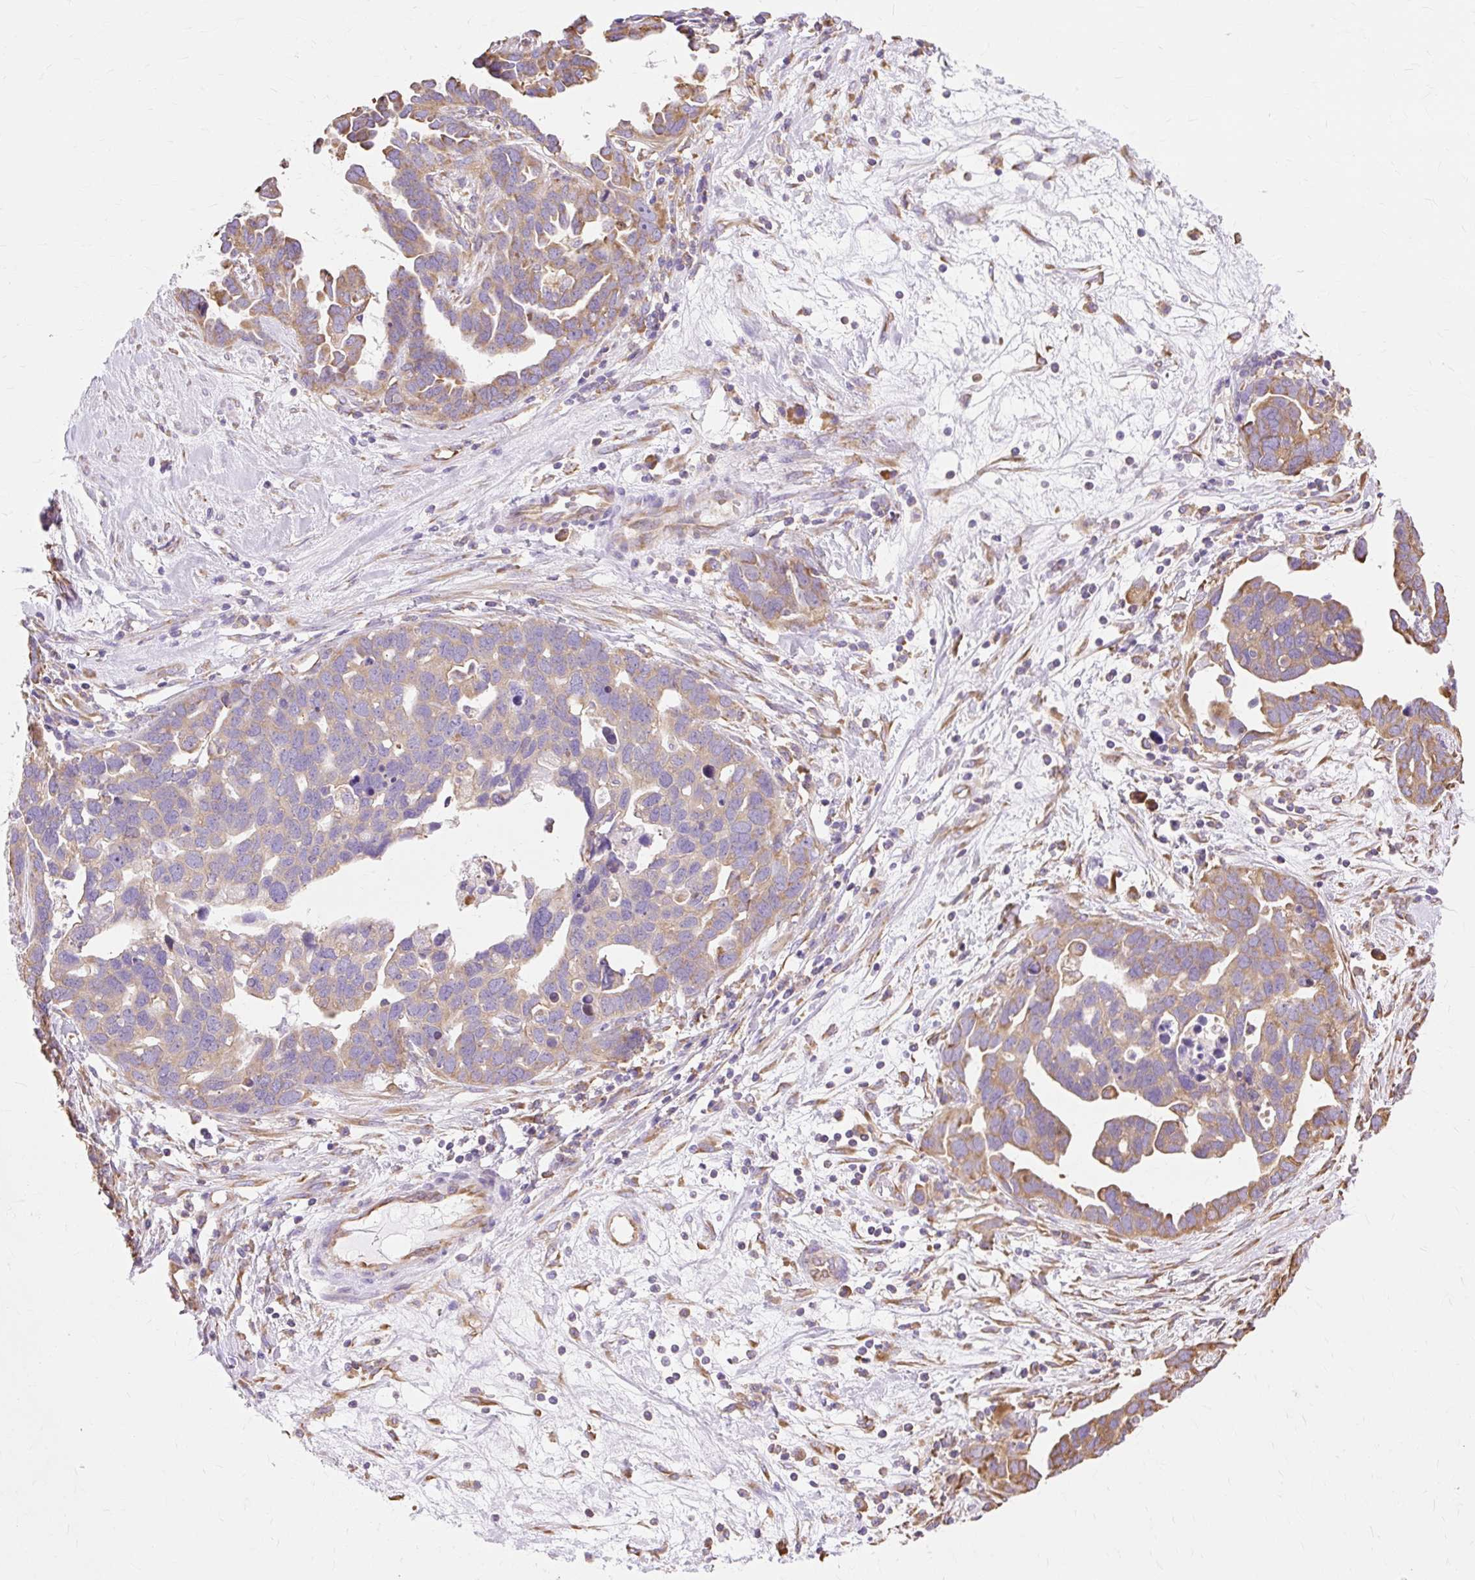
{"staining": {"intensity": "weak", "quantity": ">75%", "location": "cytoplasmic/membranous"}, "tissue": "ovarian cancer", "cell_type": "Tumor cells", "image_type": "cancer", "snomed": [{"axis": "morphology", "description": "Cystadenocarcinoma, serous, NOS"}, {"axis": "topography", "description": "Ovary"}], "caption": "Weak cytoplasmic/membranous expression is appreciated in approximately >75% of tumor cells in ovarian cancer (serous cystadenocarcinoma).", "gene": "RPS17", "patient": {"sex": "female", "age": 54}}